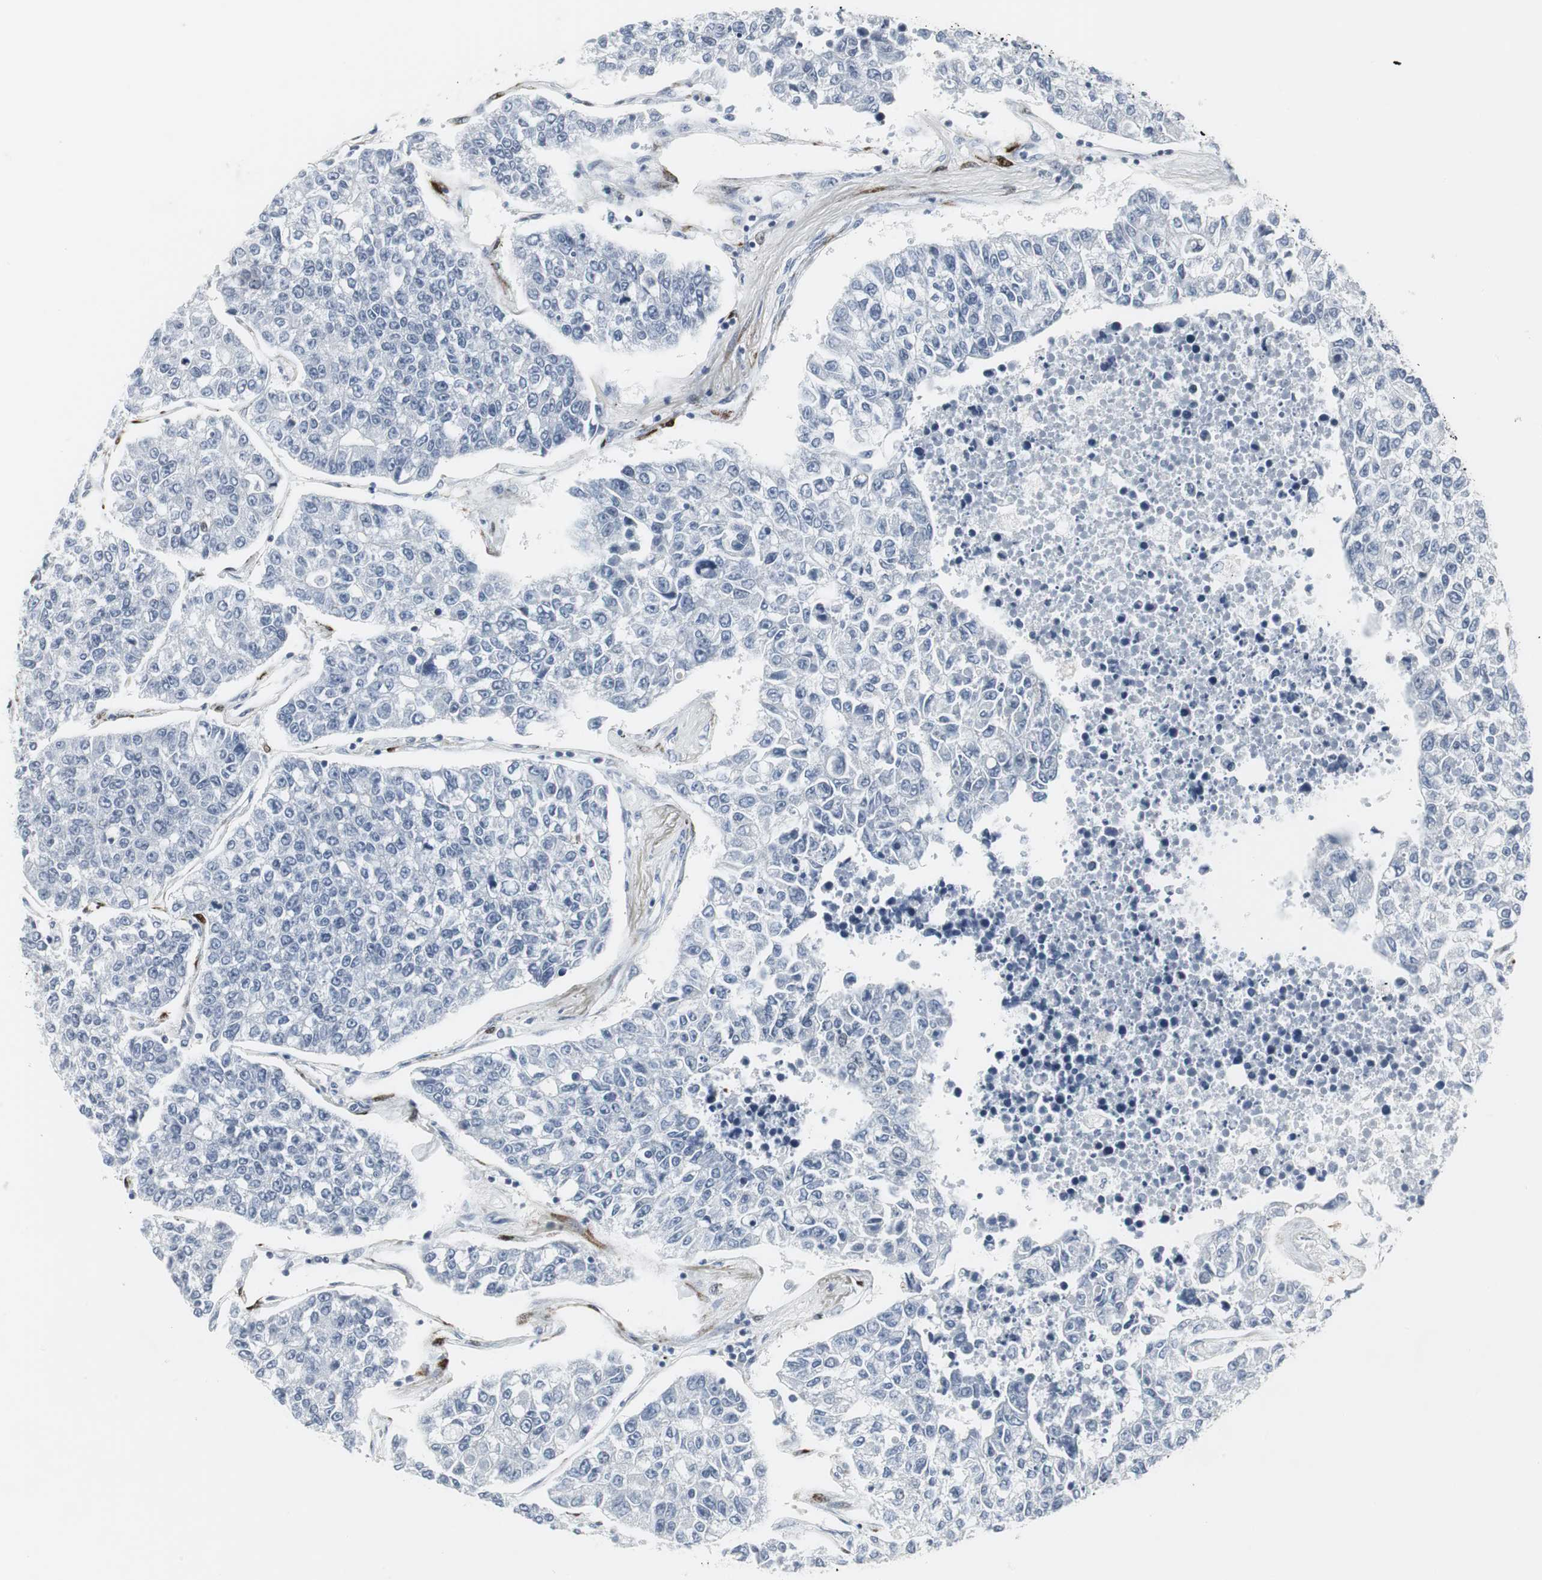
{"staining": {"intensity": "negative", "quantity": "none", "location": "none"}, "tissue": "lung cancer", "cell_type": "Tumor cells", "image_type": "cancer", "snomed": [{"axis": "morphology", "description": "Adenocarcinoma, NOS"}, {"axis": "topography", "description": "Lung"}], "caption": "Immunohistochemistry of lung cancer (adenocarcinoma) shows no expression in tumor cells. Brightfield microscopy of immunohistochemistry (IHC) stained with DAB (brown) and hematoxylin (blue), captured at high magnification.", "gene": "PPP1R14A", "patient": {"sex": "male", "age": 49}}